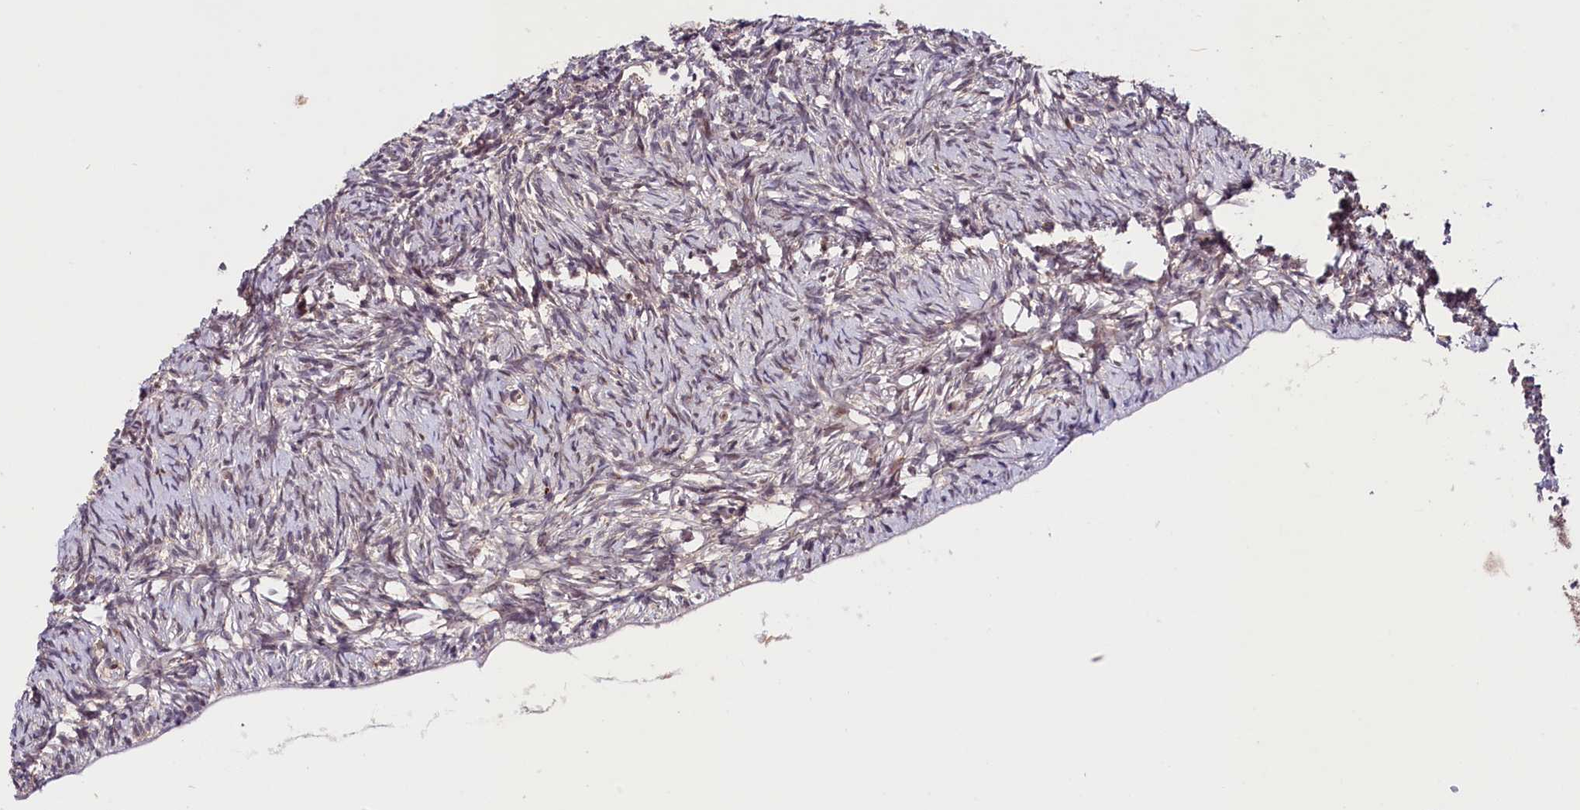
{"staining": {"intensity": "moderate", "quantity": "25%-75%", "location": "cytoplasmic/membranous,nuclear"}, "tissue": "ovary", "cell_type": "Ovarian stroma cells", "image_type": "normal", "snomed": [{"axis": "morphology", "description": "Normal tissue, NOS"}, {"axis": "topography", "description": "Ovary"}], "caption": "IHC of unremarkable human ovary demonstrates medium levels of moderate cytoplasmic/membranous,nuclear expression in approximately 25%-75% of ovarian stroma cells.", "gene": "CACNA1H", "patient": {"sex": "female", "age": 51}}